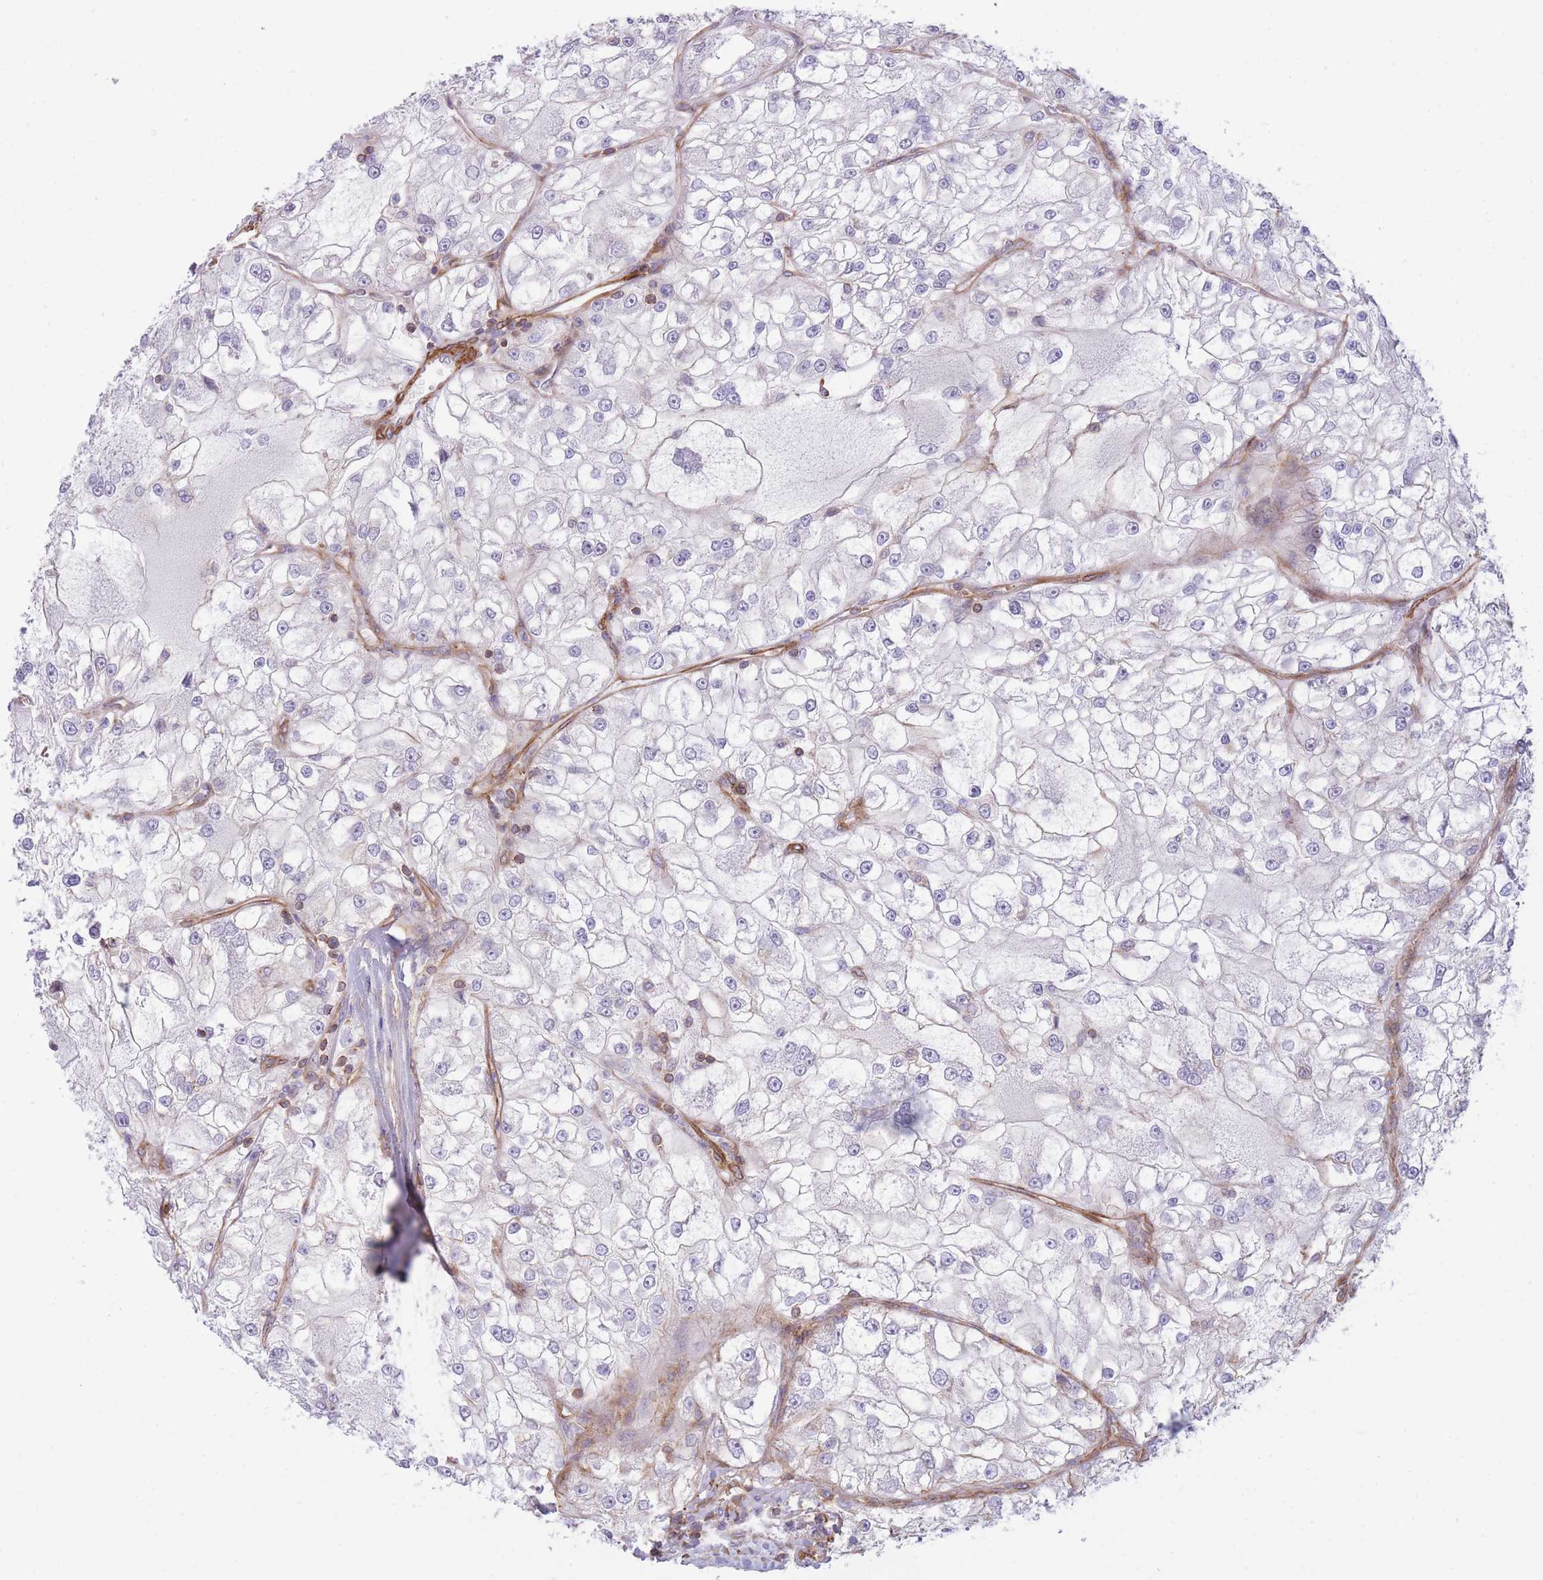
{"staining": {"intensity": "negative", "quantity": "none", "location": "none"}, "tissue": "renal cancer", "cell_type": "Tumor cells", "image_type": "cancer", "snomed": [{"axis": "morphology", "description": "Adenocarcinoma, NOS"}, {"axis": "topography", "description": "Kidney"}], "caption": "Immunohistochemical staining of human renal adenocarcinoma demonstrates no significant expression in tumor cells.", "gene": "CDC25B", "patient": {"sex": "female", "age": 72}}